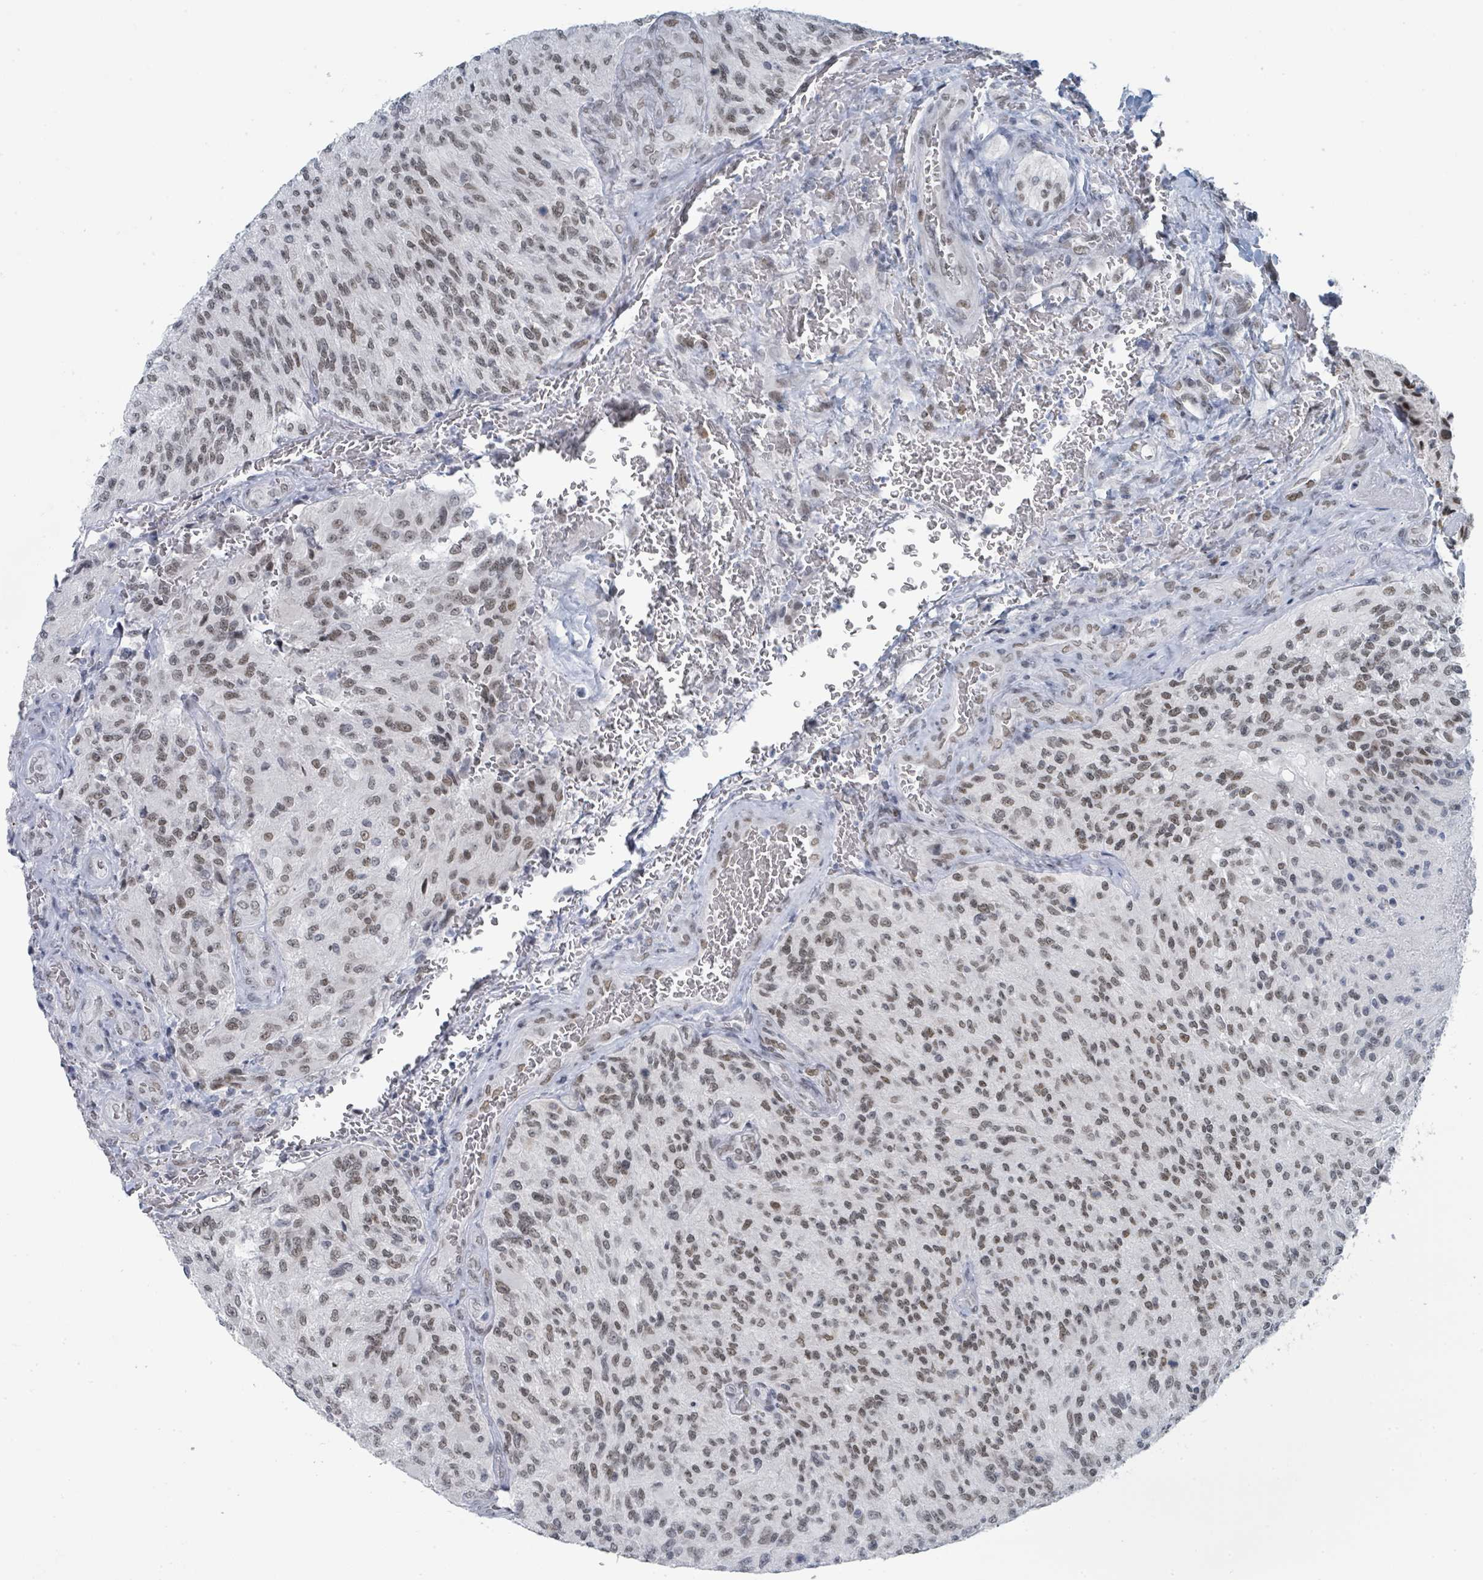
{"staining": {"intensity": "moderate", "quantity": ">75%", "location": "nuclear"}, "tissue": "glioma", "cell_type": "Tumor cells", "image_type": "cancer", "snomed": [{"axis": "morphology", "description": "Normal tissue, NOS"}, {"axis": "morphology", "description": "Glioma, malignant, High grade"}, {"axis": "topography", "description": "Cerebral cortex"}], "caption": "Immunohistochemical staining of malignant glioma (high-grade) reveals medium levels of moderate nuclear protein expression in approximately >75% of tumor cells.", "gene": "EHMT2", "patient": {"sex": "male", "age": 56}}